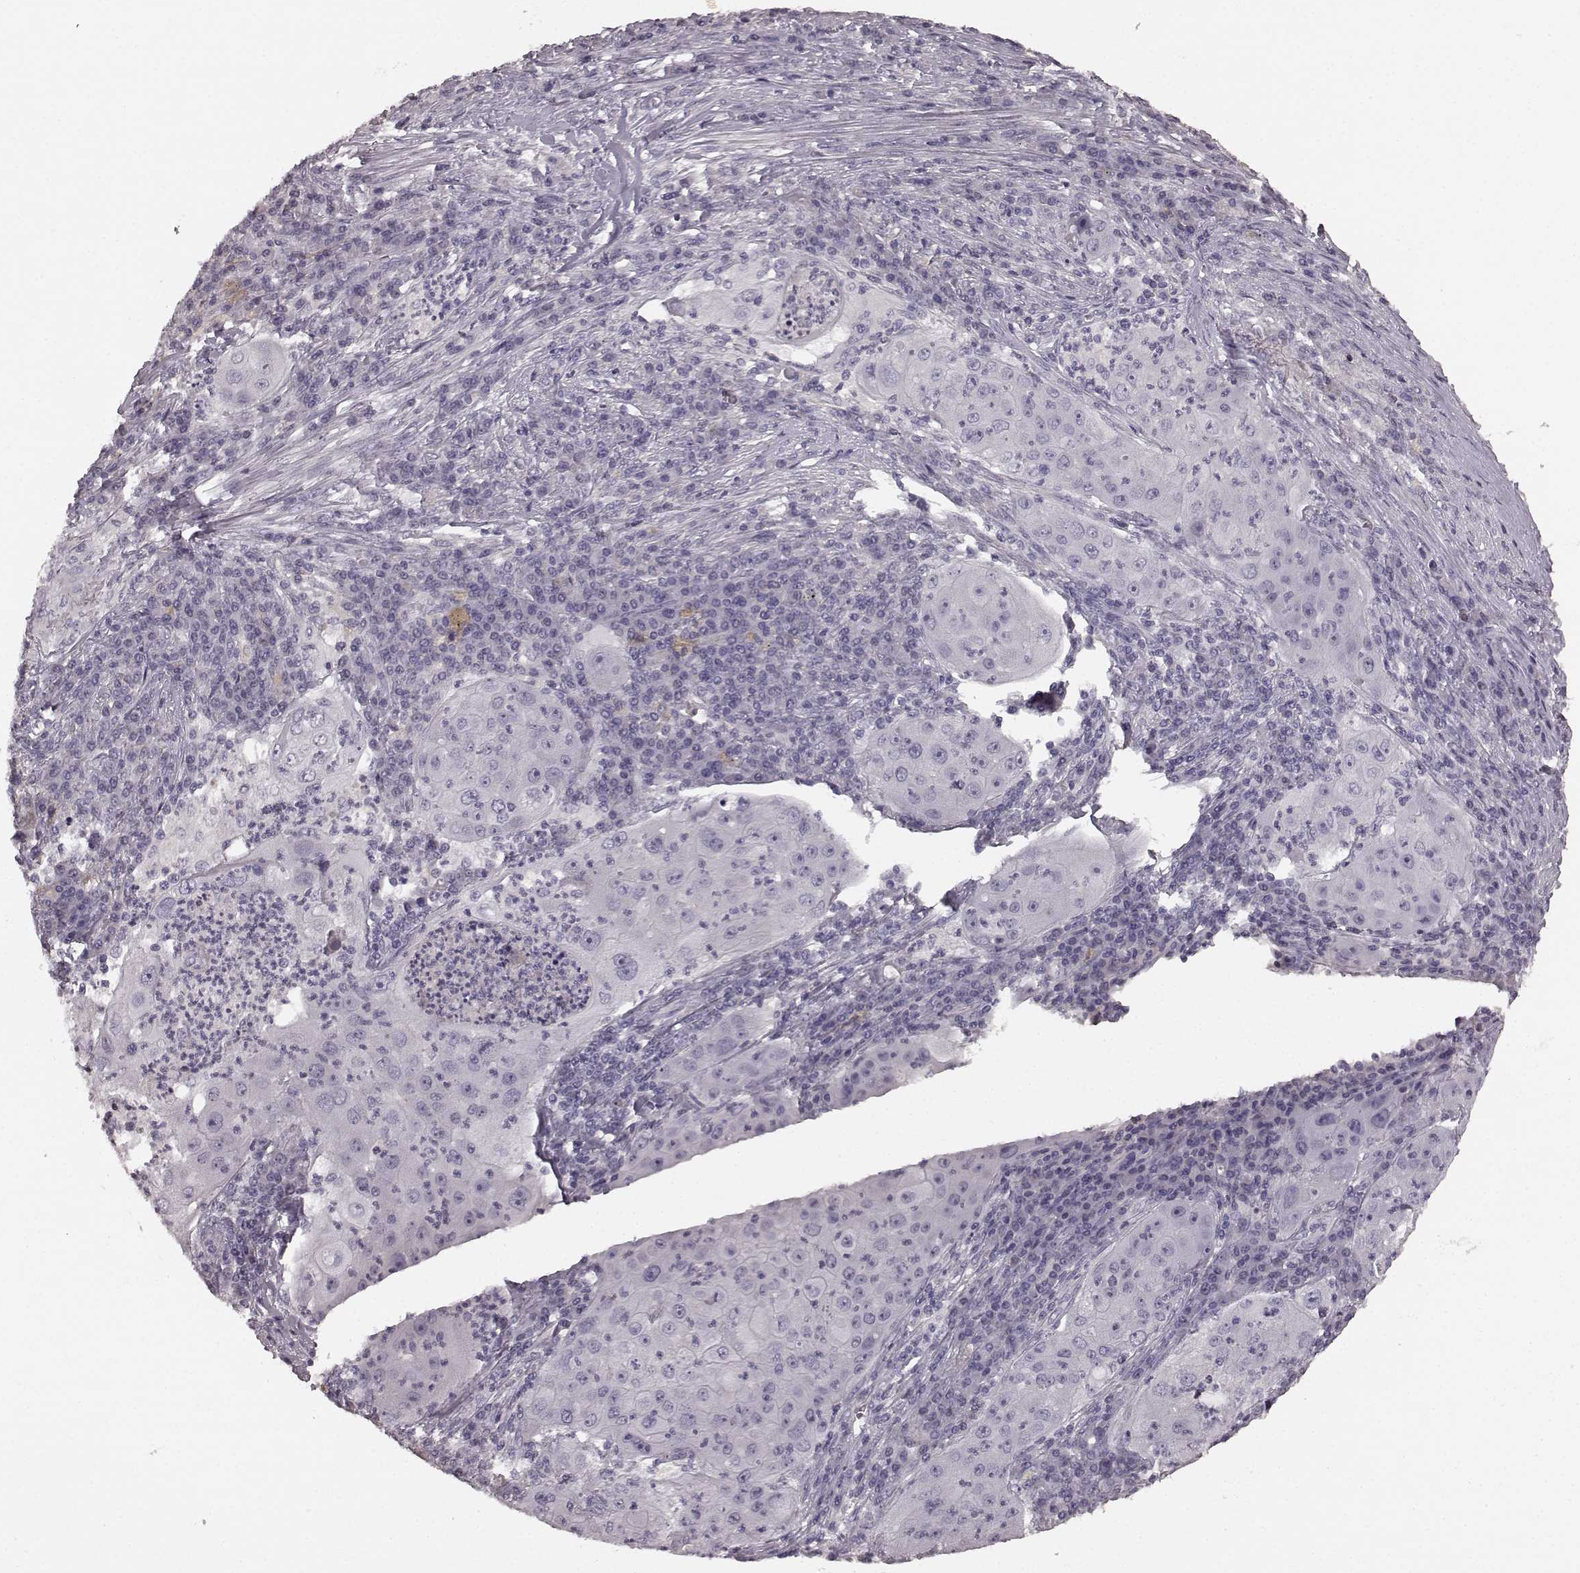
{"staining": {"intensity": "negative", "quantity": "none", "location": "none"}, "tissue": "lung cancer", "cell_type": "Tumor cells", "image_type": "cancer", "snomed": [{"axis": "morphology", "description": "Squamous cell carcinoma, NOS"}, {"axis": "topography", "description": "Lung"}], "caption": "Immunohistochemistry image of lung squamous cell carcinoma stained for a protein (brown), which exhibits no staining in tumor cells.", "gene": "RIT2", "patient": {"sex": "female", "age": 59}}